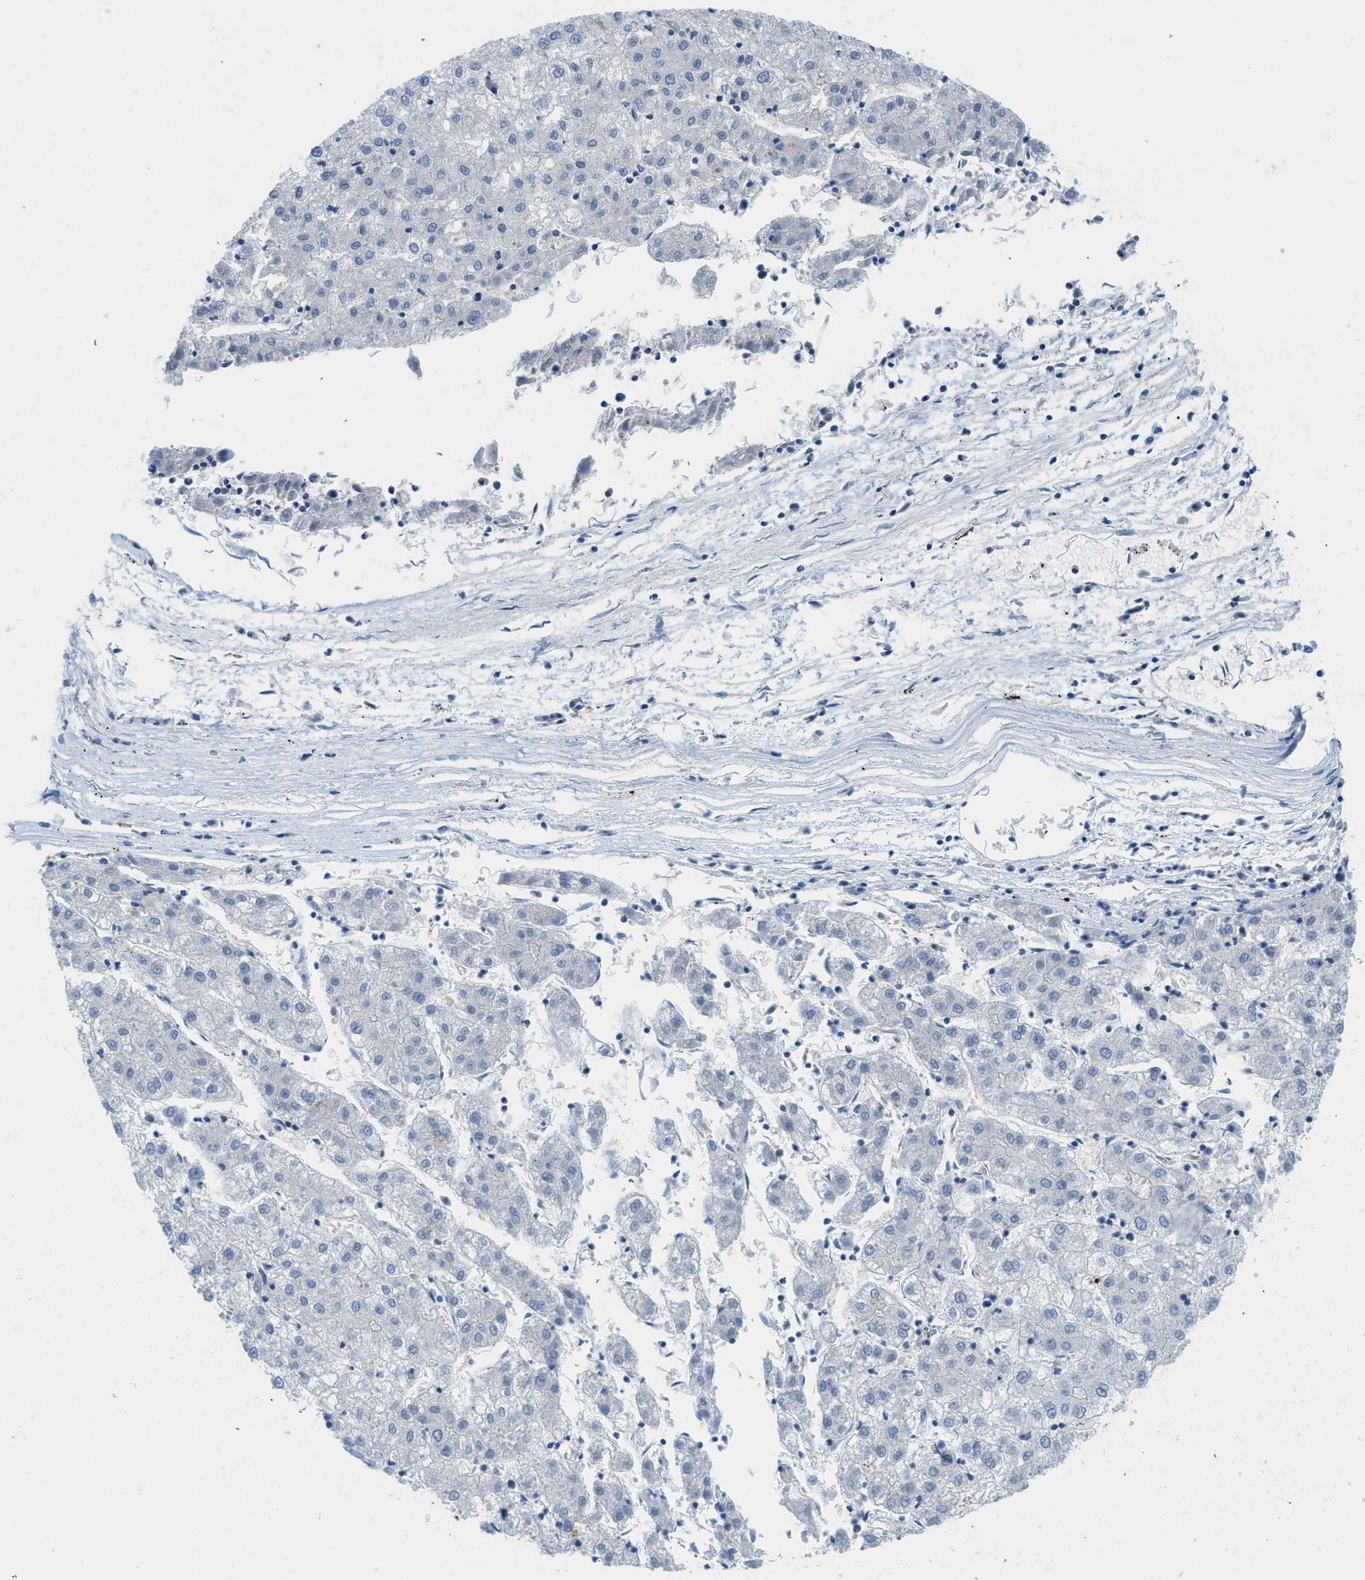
{"staining": {"intensity": "negative", "quantity": "none", "location": "none"}, "tissue": "liver cancer", "cell_type": "Tumor cells", "image_type": "cancer", "snomed": [{"axis": "morphology", "description": "Carcinoma, Hepatocellular, NOS"}, {"axis": "topography", "description": "Liver"}], "caption": "This is an IHC photomicrograph of human hepatocellular carcinoma (liver). There is no expression in tumor cells.", "gene": "XCR1", "patient": {"sex": "male", "age": 72}}